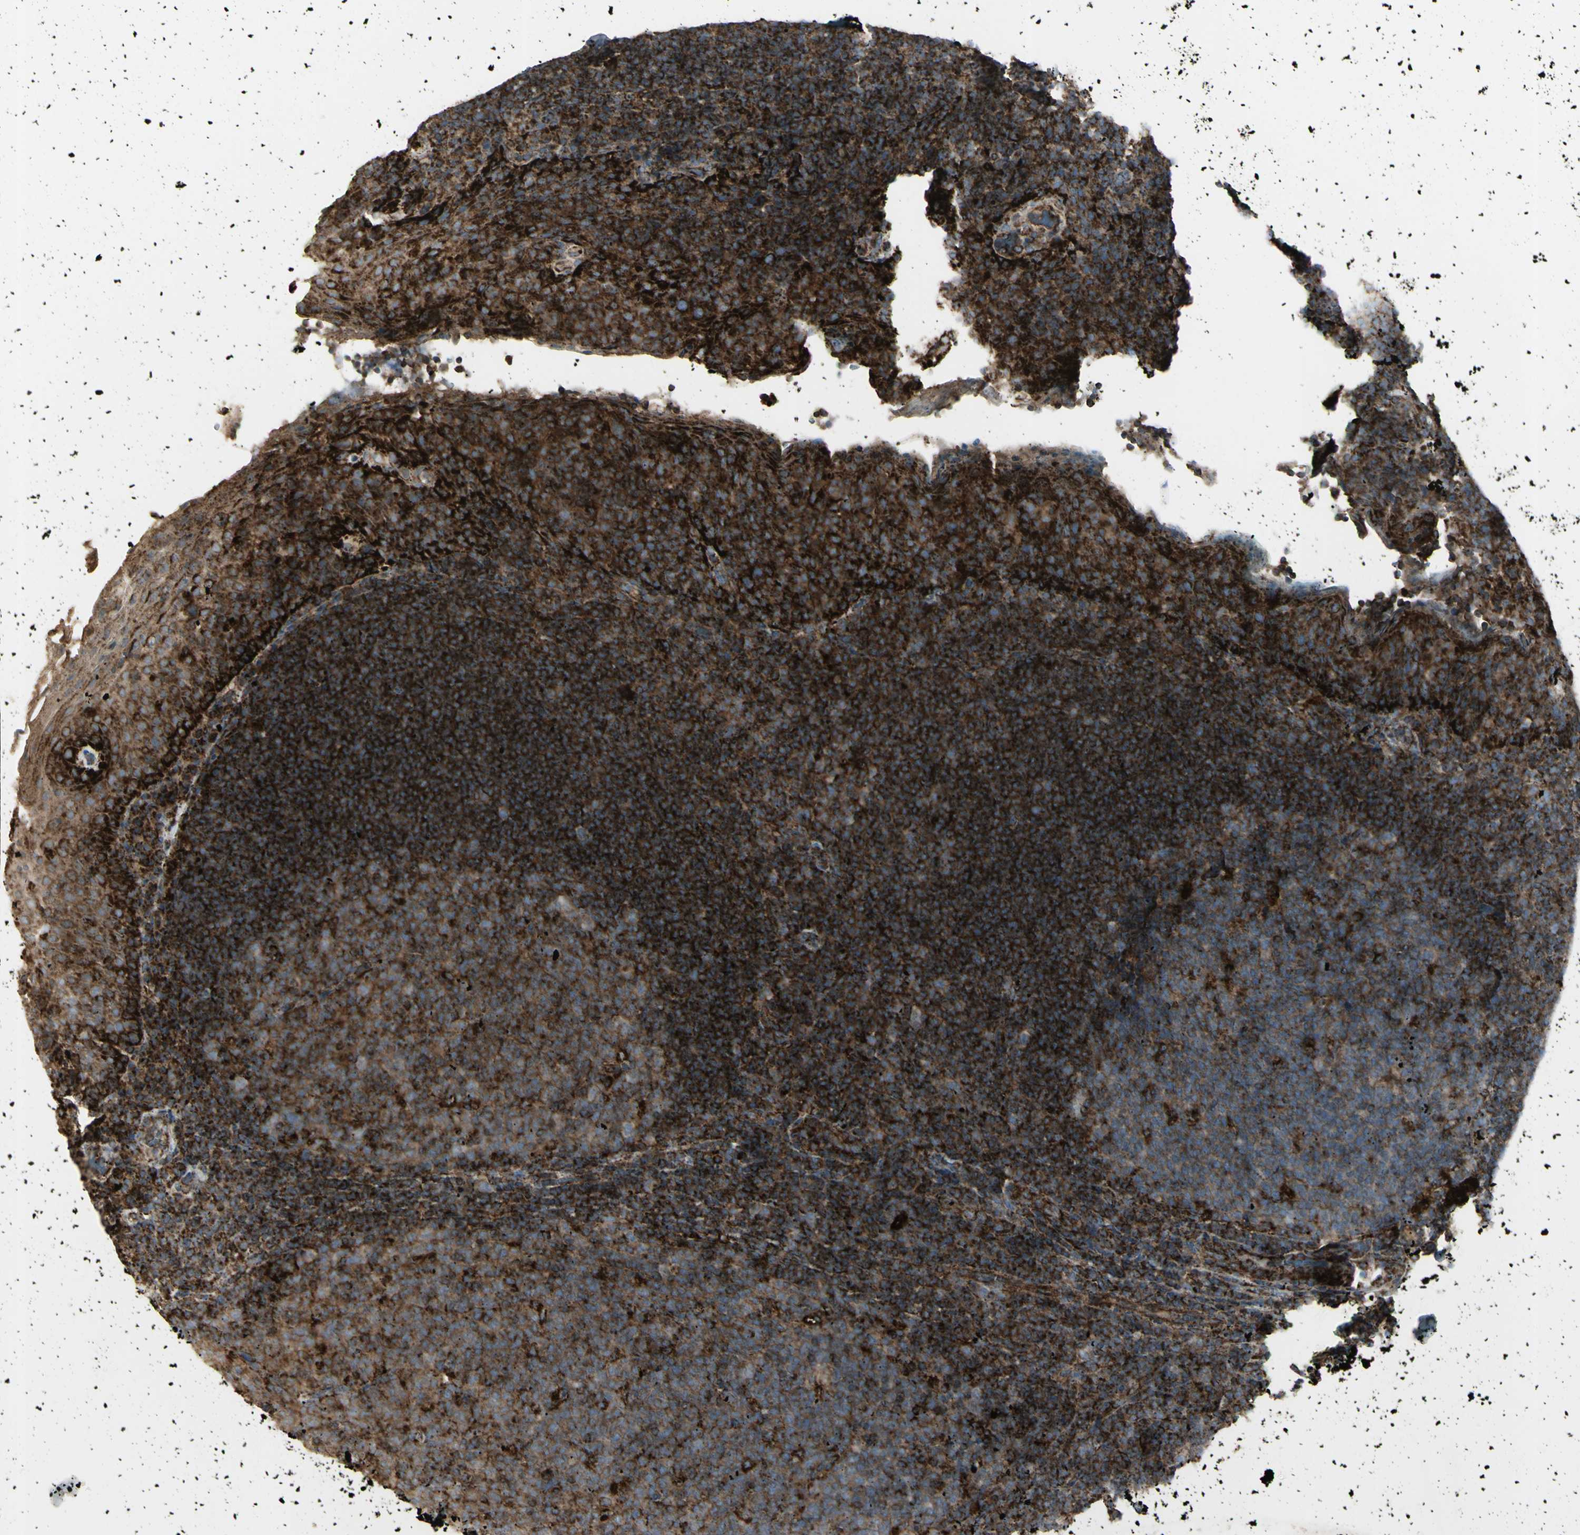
{"staining": {"intensity": "strong", "quantity": ">75%", "location": "cytoplasmic/membranous"}, "tissue": "tonsil", "cell_type": "Germinal center cells", "image_type": "normal", "snomed": [{"axis": "morphology", "description": "Normal tissue, NOS"}, {"axis": "topography", "description": "Tonsil"}], "caption": "Immunohistochemical staining of benign human tonsil shows strong cytoplasmic/membranous protein positivity in approximately >75% of germinal center cells.", "gene": "CYB5R1", "patient": {"sex": "male", "age": 17}}